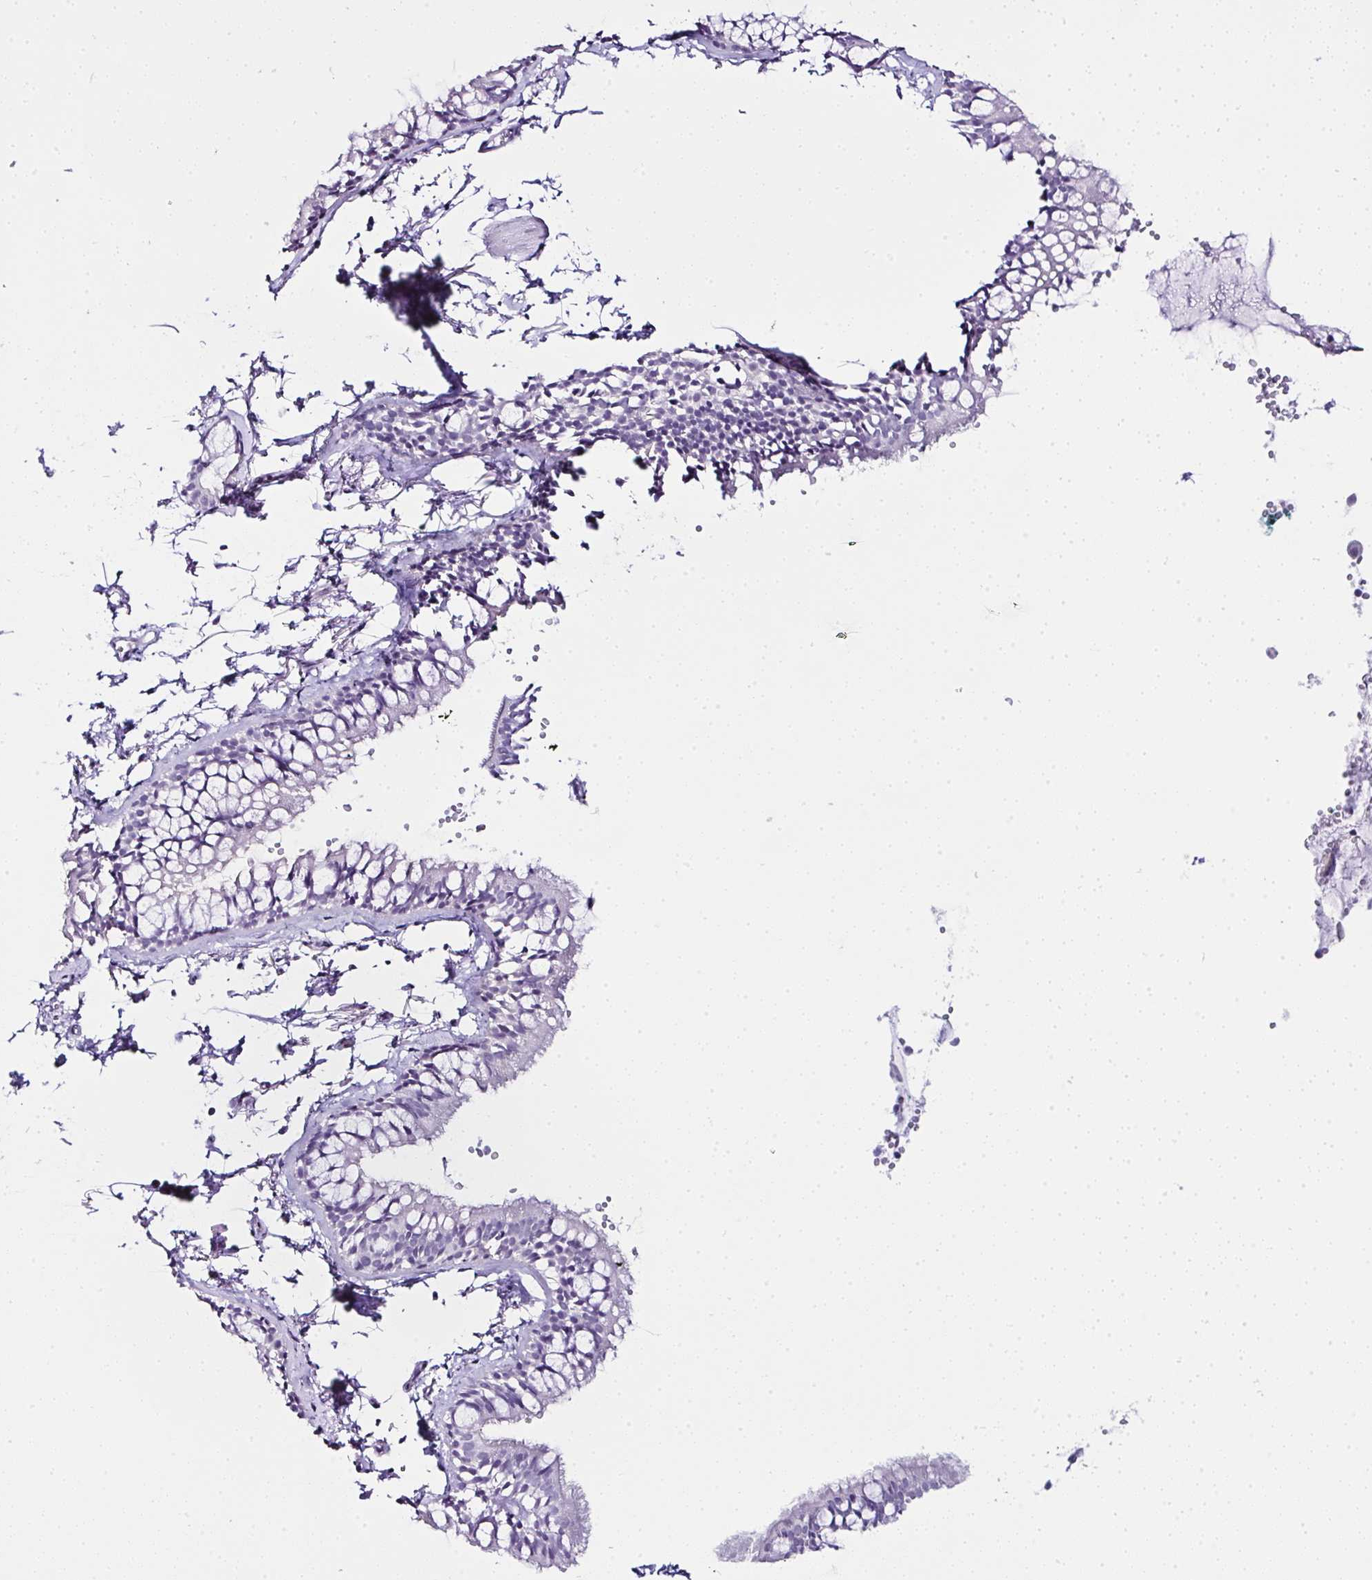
{"staining": {"intensity": "negative", "quantity": "none", "location": "none"}, "tissue": "bronchus", "cell_type": "Respiratory epithelial cells", "image_type": "normal", "snomed": [{"axis": "morphology", "description": "Normal tissue, NOS"}, {"axis": "topography", "description": "Cartilage tissue"}, {"axis": "topography", "description": "Bronchus"}, {"axis": "topography", "description": "Peripheral nerve tissue"}], "caption": "The micrograph reveals no significant staining in respiratory epithelial cells of bronchus.", "gene": "RNF183", "patient": {"sex": "female", "age": 59}}